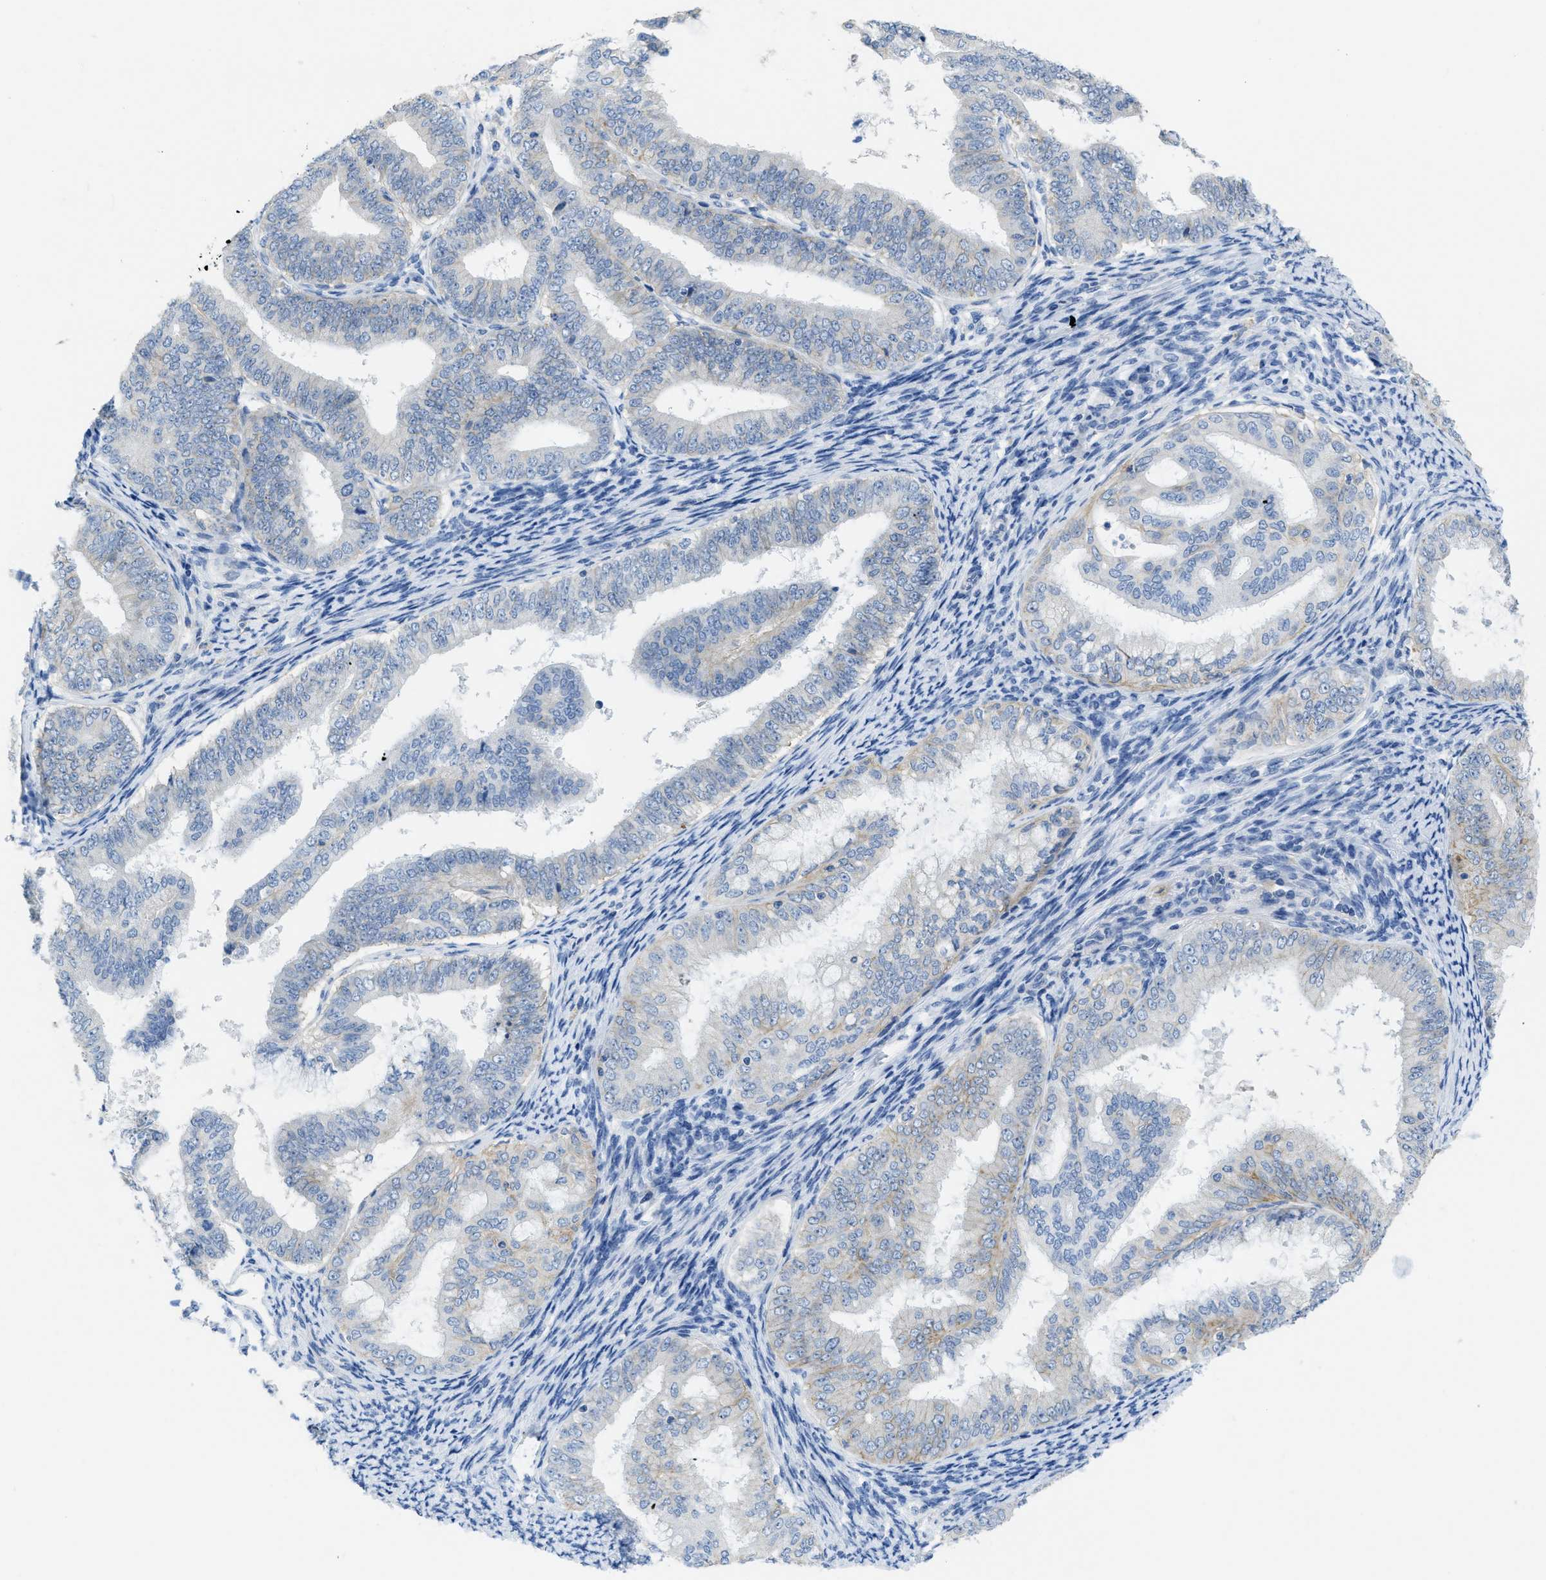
{"staining": {"intensity": "moderate", "quantity": "<25%", "location": "cytoplasmic/membranous"}, "tissue": "endometrial cancer", "cell_type": "Tumor cells", "image_type": "cancer", "snomed": [{"axis": "morphology", "description": "Adenocarcinoma, NOS"}, {"axis": "topography", "description": "Endometrium"}], "caption": "The photomicrograph reveals staining of endometrial adenocarcinoma, revealing moderate cytoplasmic/membranous protein positivity (brown color) within tumor cells. (DAB (3,3'-diaminobenzidine) IHC with brightfield microscopy, high magnification).", "gene": "CNNM4", "patient": {"sex": "female", "age": 63}}